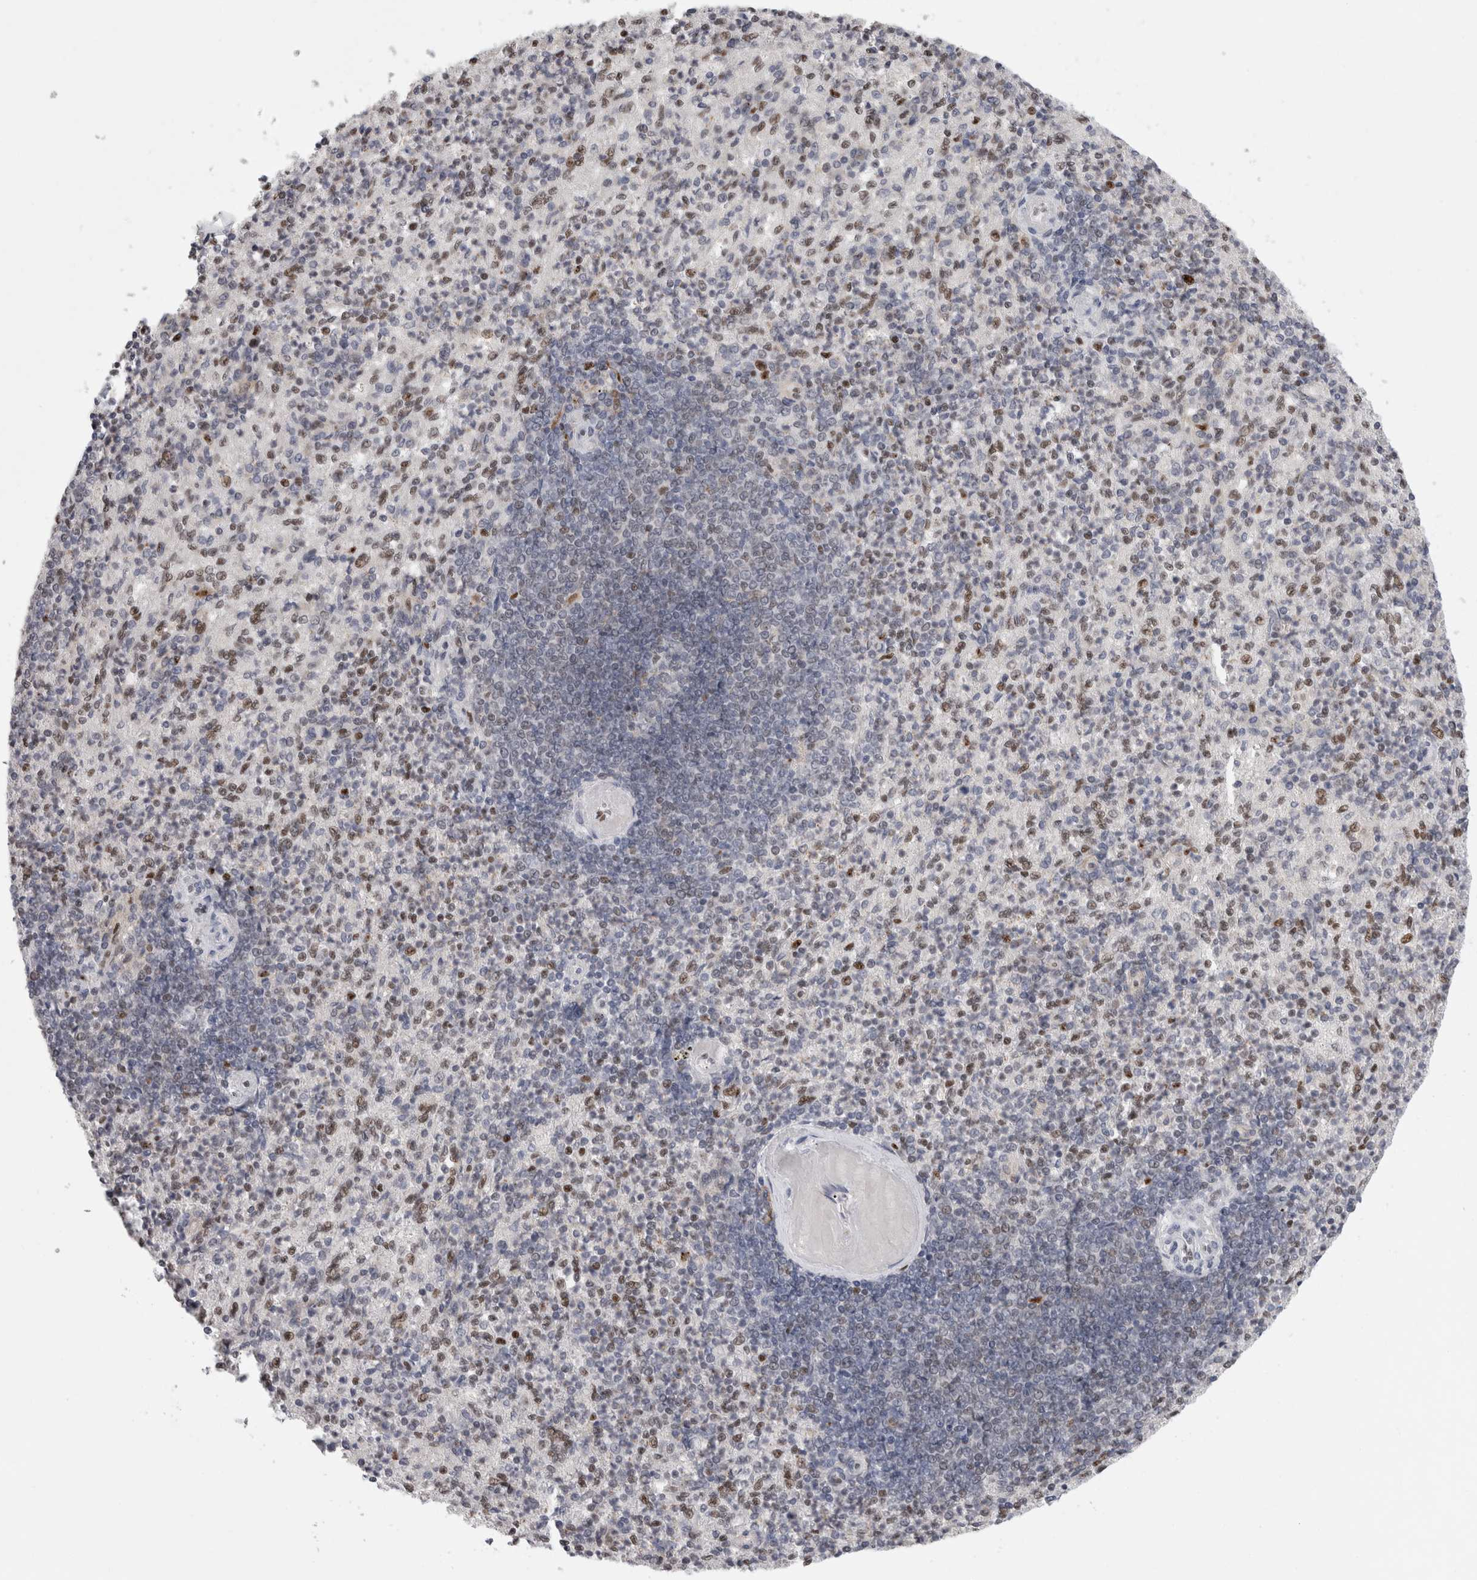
{"staining": {"intensity": "moderate", "quantity": "<25%", "location": "nuclear"}, "tissue": "spleen", "cell_type": "Cells in red pulp", "image_type": "normal", "snomed": [{"axis": "morphology", "description": "Normal tissue, NOS"}, {"axis": "topography", "description": "Spleen"}], "caption": "Spleen was stained to show a protein in brown. There is low levels of moderate nuclear positivity in approximately <25% of cells in red pulp. (DAB = brown stain, brightfield microscopy at high magnification).", "gene": "SRARP", "patient": {"sex": "female", "age": 74}}